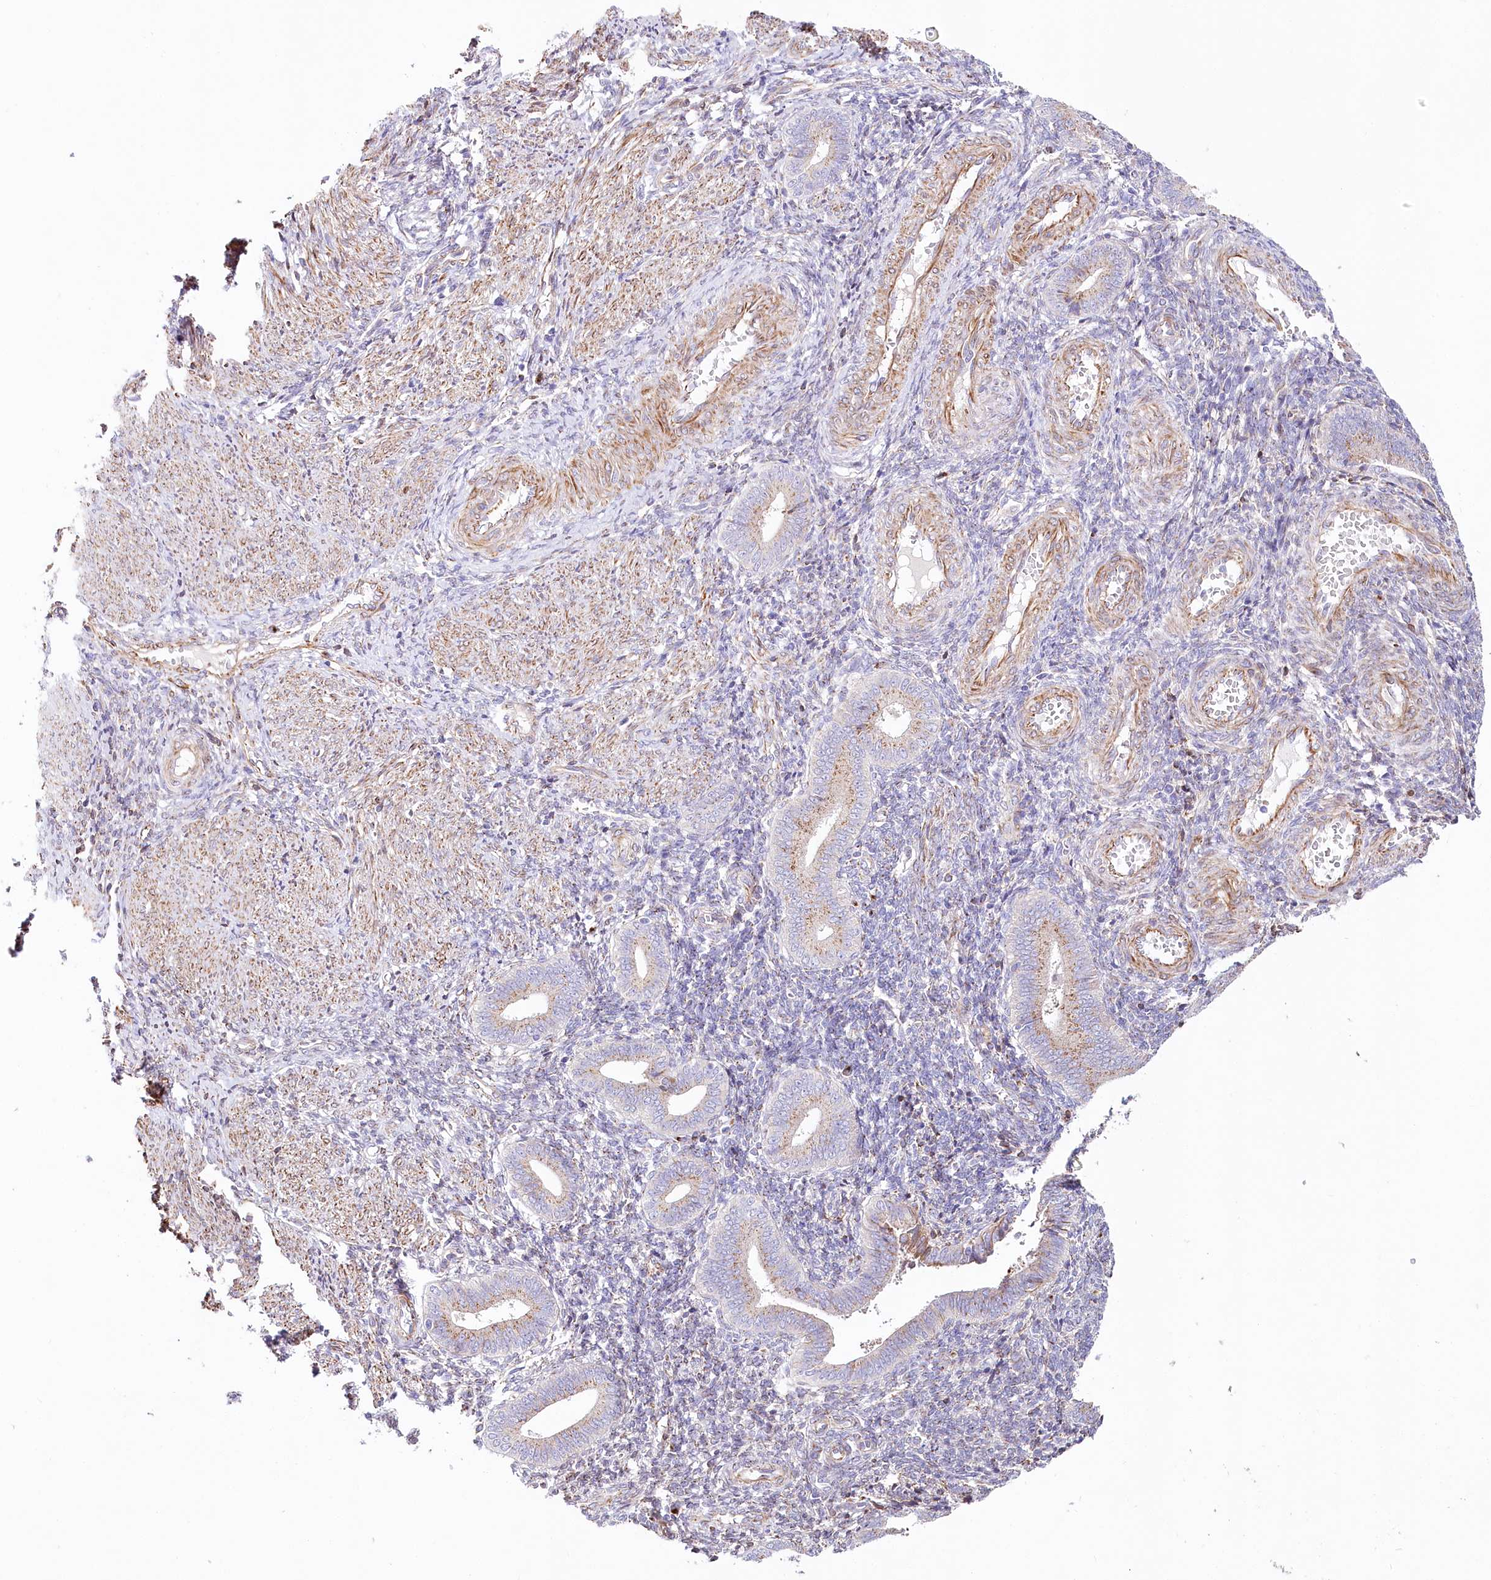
{"staining": {"intensity": "moderate", "quantity": "25%-75%", "location": "cytoplasmic/membranous"}, "tissue": "endometrium", "cell_type": "Cells in endometrial stroma", "image_type": "normal", "snomed": [{"axis": "morphology", "description": "Normal tissue, NOS"}, {"axis": "topography", "description": "Uterus"}, {"axis": "topography", "description": "Endometrium"}], "caption": "Immunohistochemical staining of normal human endometrium exhibits 25%-75% levels of moderate cytoplasmic/membranous protein staining in about 25%-75% of cells in endometrial stroma.", "gene": "ABRAXAS2", "patient": {"sex": "female", "age": 33}}